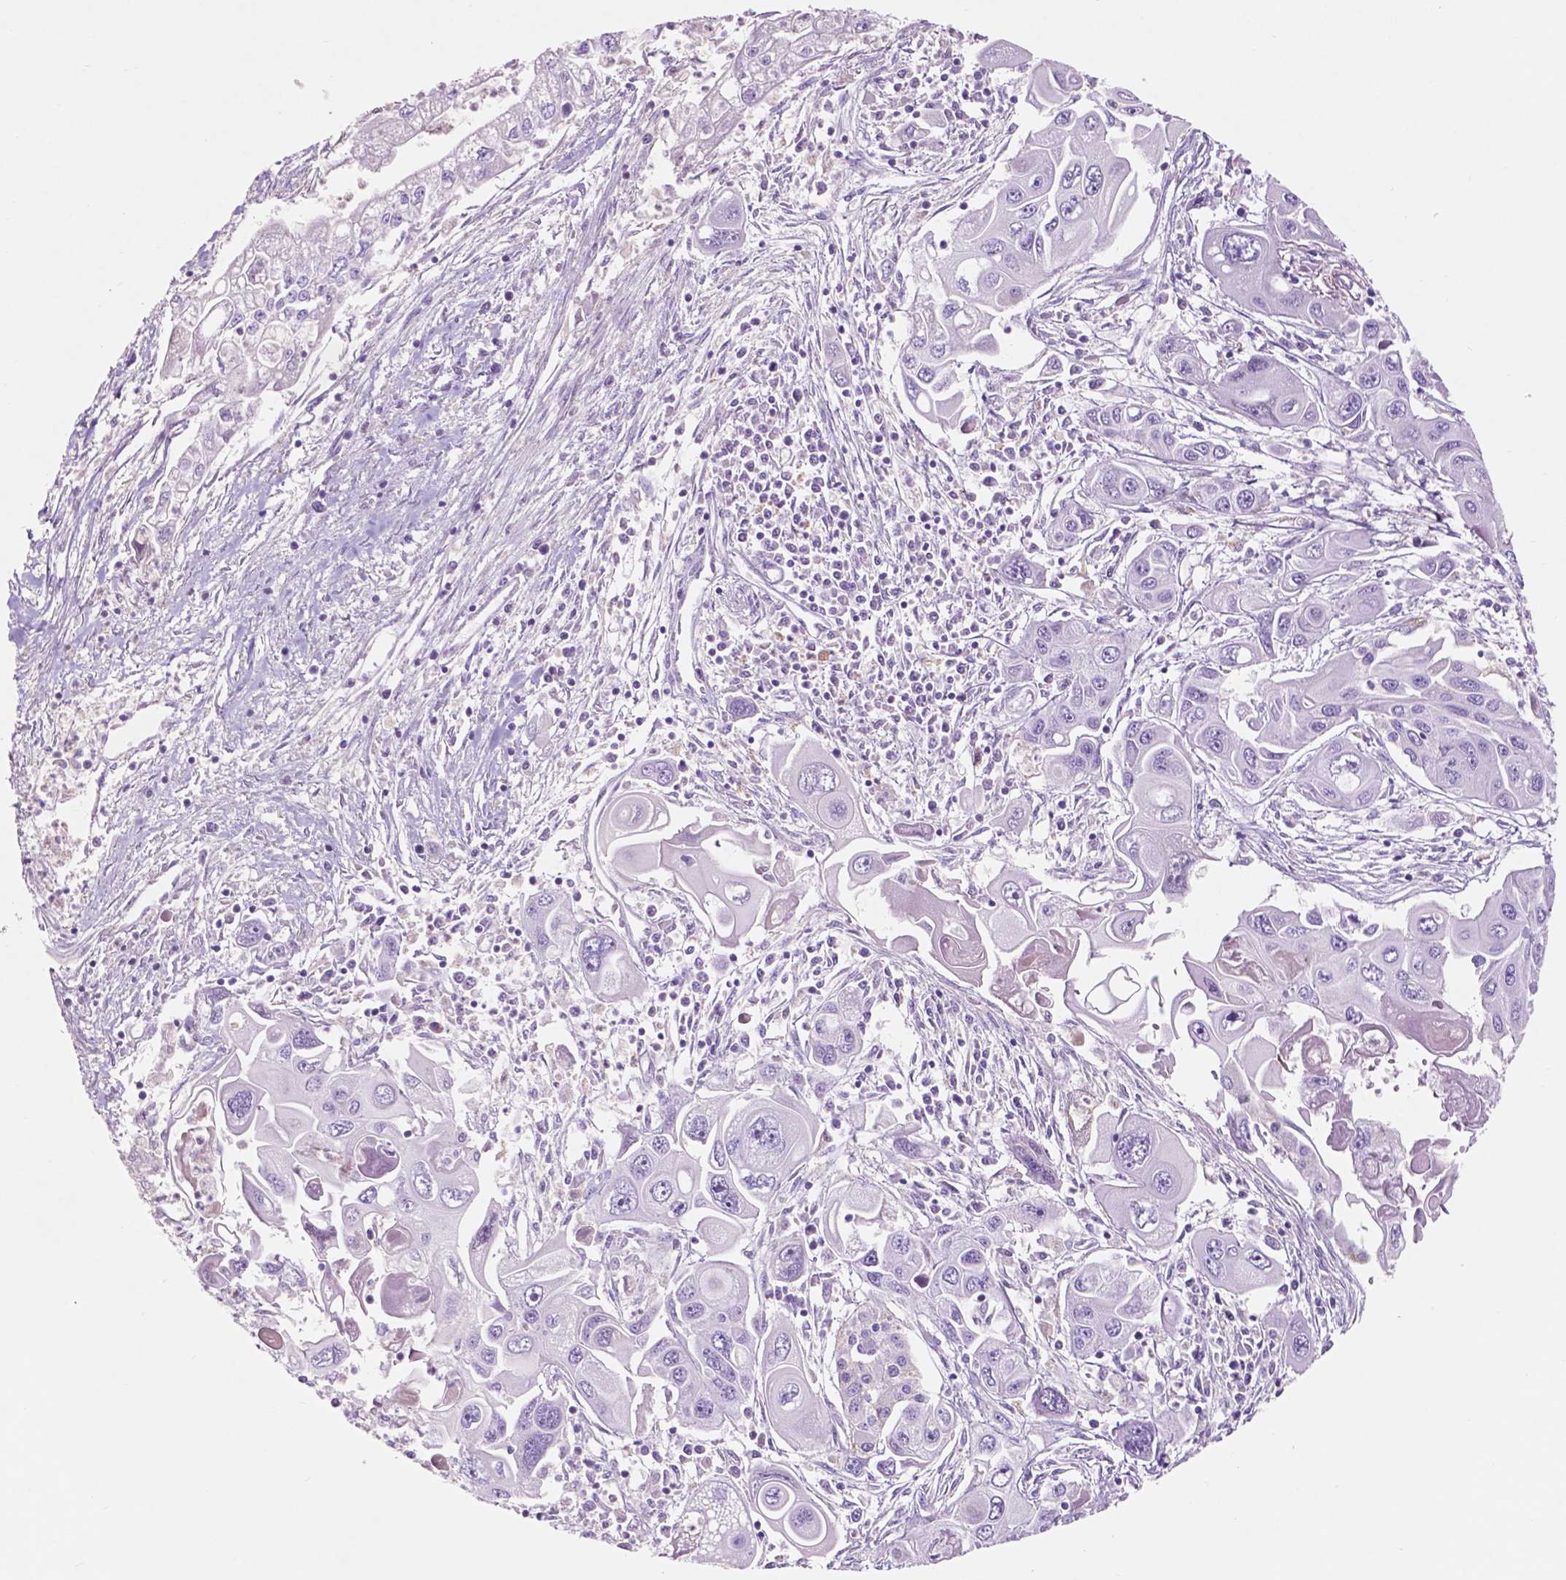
{"staining": {"intensity": "negative", "quantity": "none", "location": "none"}, "tissue": "pancreatic cancer", "cell_type": "Tumor cells", "image_type": "cancer", "snomed": [{"axis": "morphology", "description": "Adenocarcinoma, NOS"}, {"axis": "topography", "description": "Pancreas"}], "caption": "The photomicrograph shows no significant expression in tumor cells of pancreatic adenocarcinoma.", "gene": "CUZD1", "patient": {"sex": "male", "age": 70}}